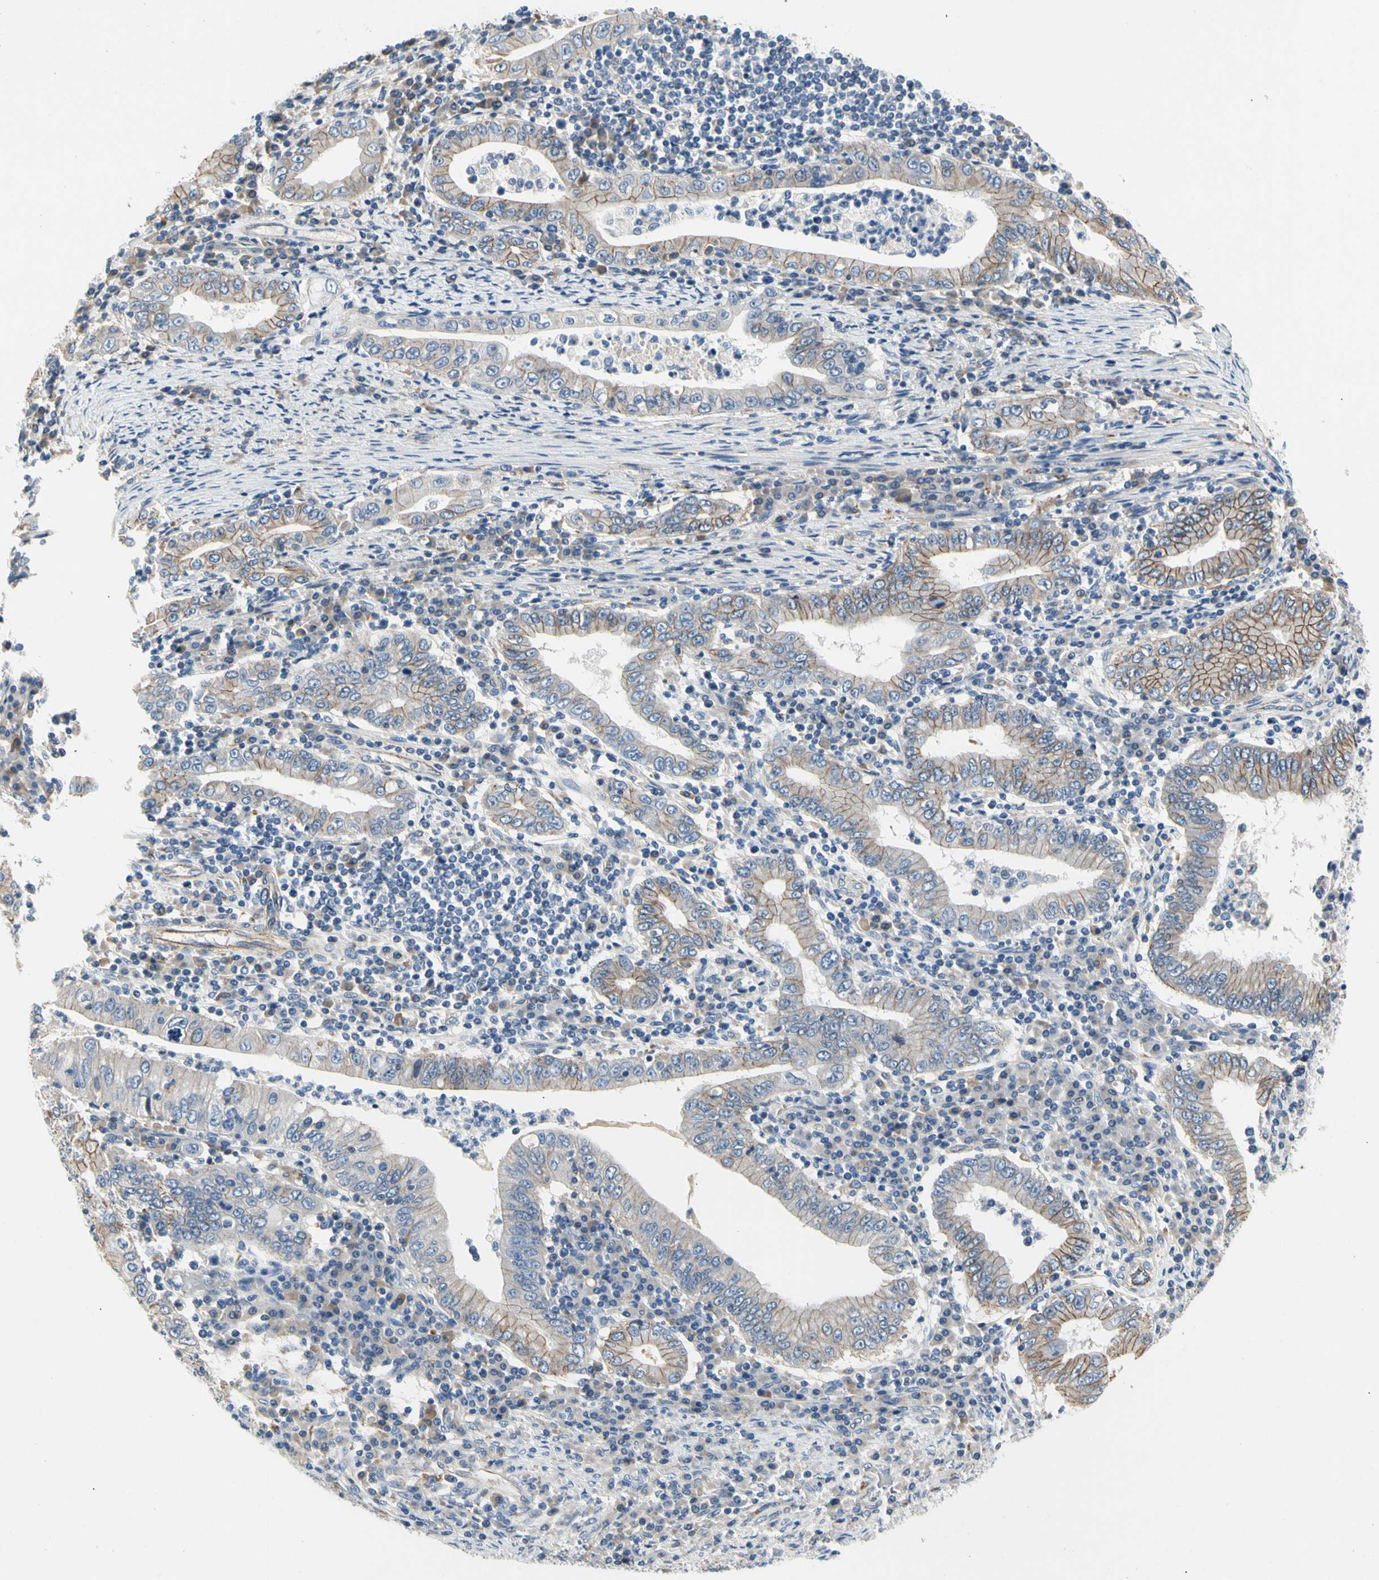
{"staining": {"intensity": "weak", "quantity": "25%-75%", "location": "cytoplasmic/membranous"}, "tissue": "stomach cancer", "cell_type": "Tumor cells", "image_type": "cancer", "snomed": [{"axis": "morphology", "description": "Normal tissue, NOS"}, {"axis": "morphology", "description": "Adenocarcinoma, NOS"}, {"axis": "topography", "description": "Esophagus"}, {"axis": "topography", "description": "Stomach, upper"}, {"axis": "topography", "description": "Peripheral nerve tissue"}], "caption": "A high-resolution histopathology image shows immunohistochemistry (IHC) staining of adenocarcinoma (stomach), which reveals weak cytoplasmic/membranous staining in approximately 25%-75% of tumor cells.", "gene": "LGR6", "patient": {"sex": "male", "age": 62}}